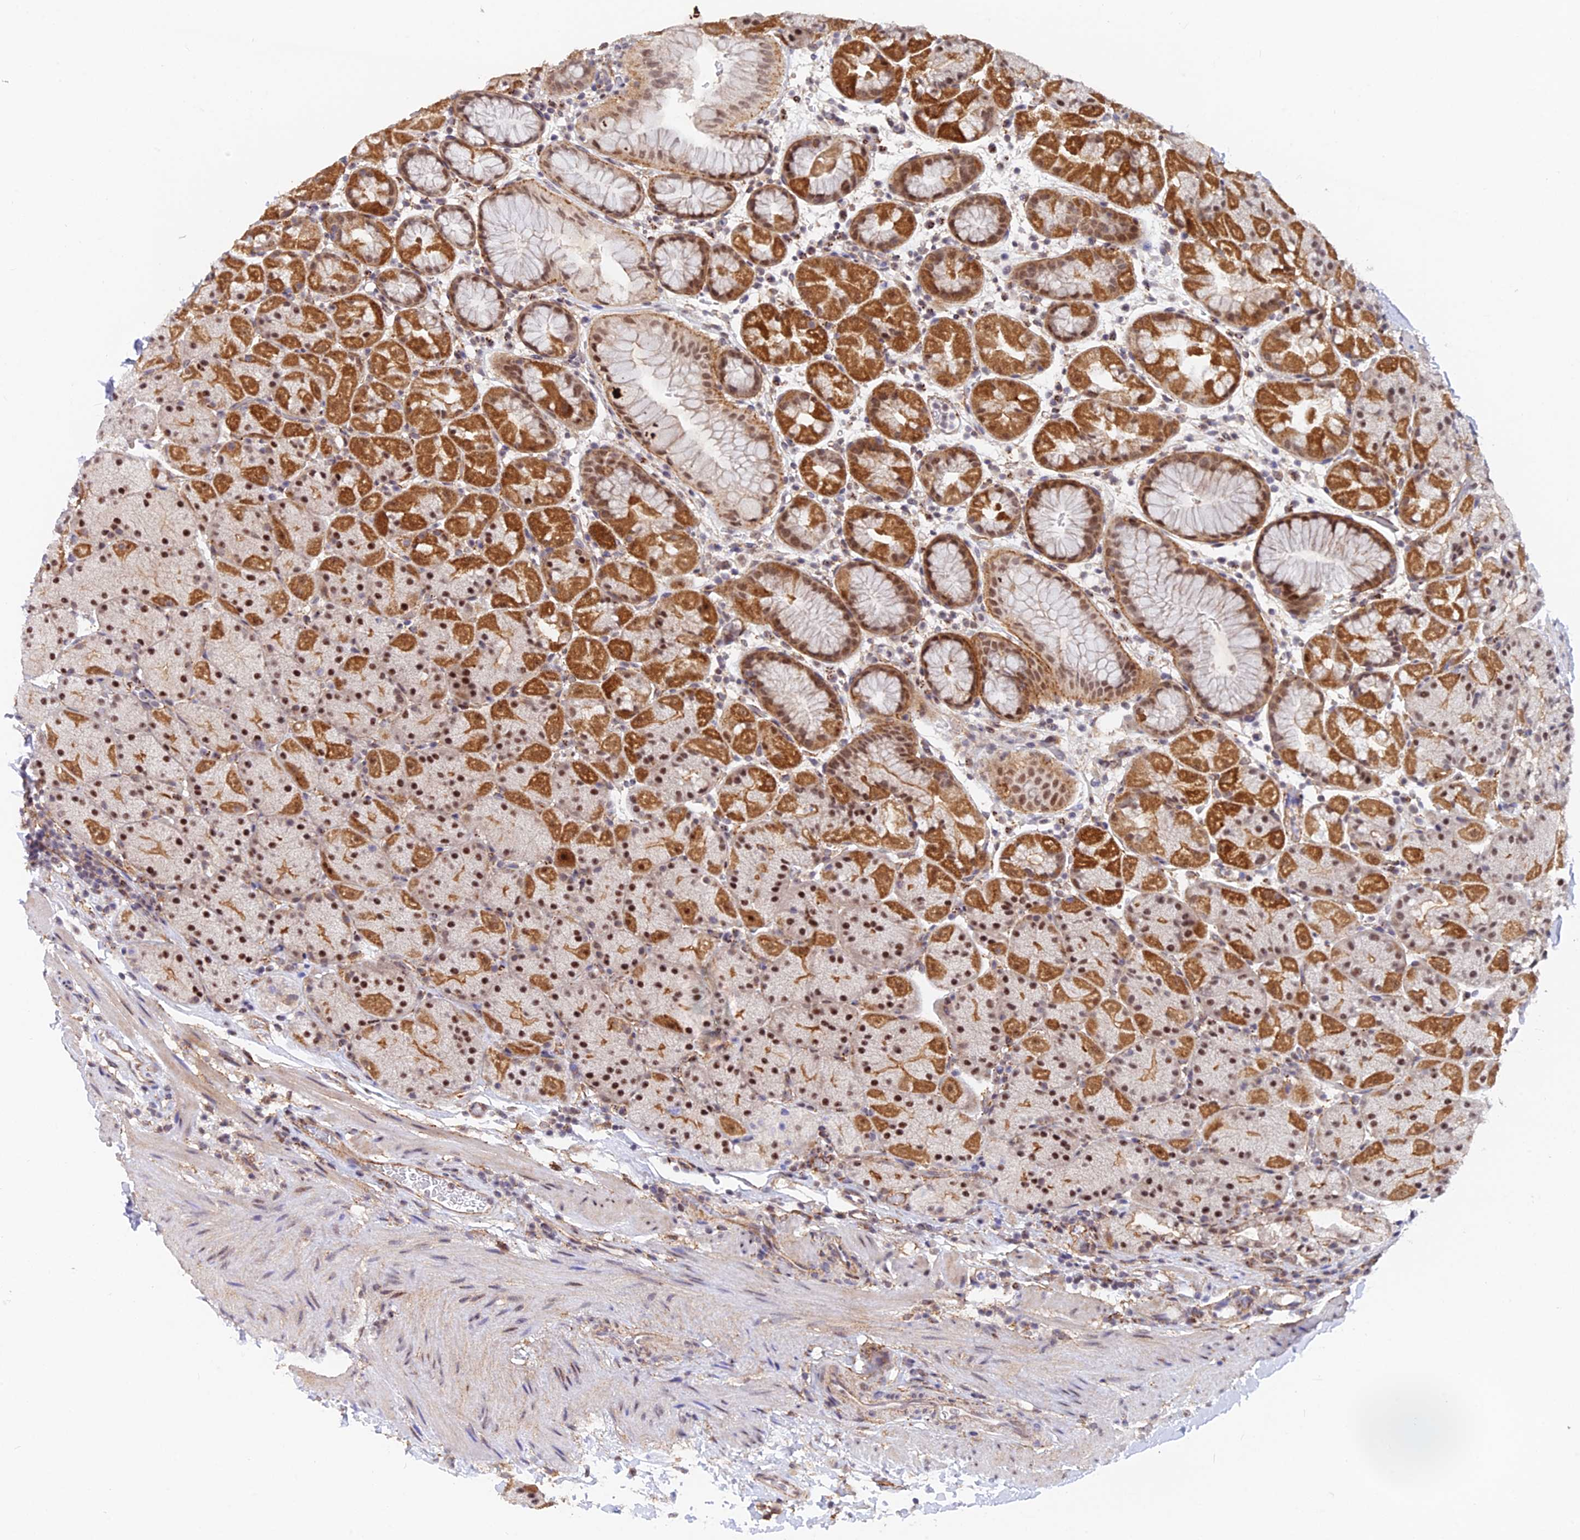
{"staining": {"intensity": "strong", "quantity": "25%-75%", "location": "cytoplasmic/membranous,nuclear"}, "tissue": "stomach", "cell_type": "Glandular cells", "image_type": "normal", "snomed": [{"axis": "morphology", "description": "Normal tissue, NOS"}, {"axis": "topography", "description": "Stomach, upper"}, {"axis": "topography", "description": "Stomach, lower"}], "caption": "Strong cytoplasmic/membranous,nuclear protein staining is appreciated in approximately 25%-75% of glandular cells in stomach.", "gene": "VSTM2L", "patient": {"sex": "male", "age": 67}}